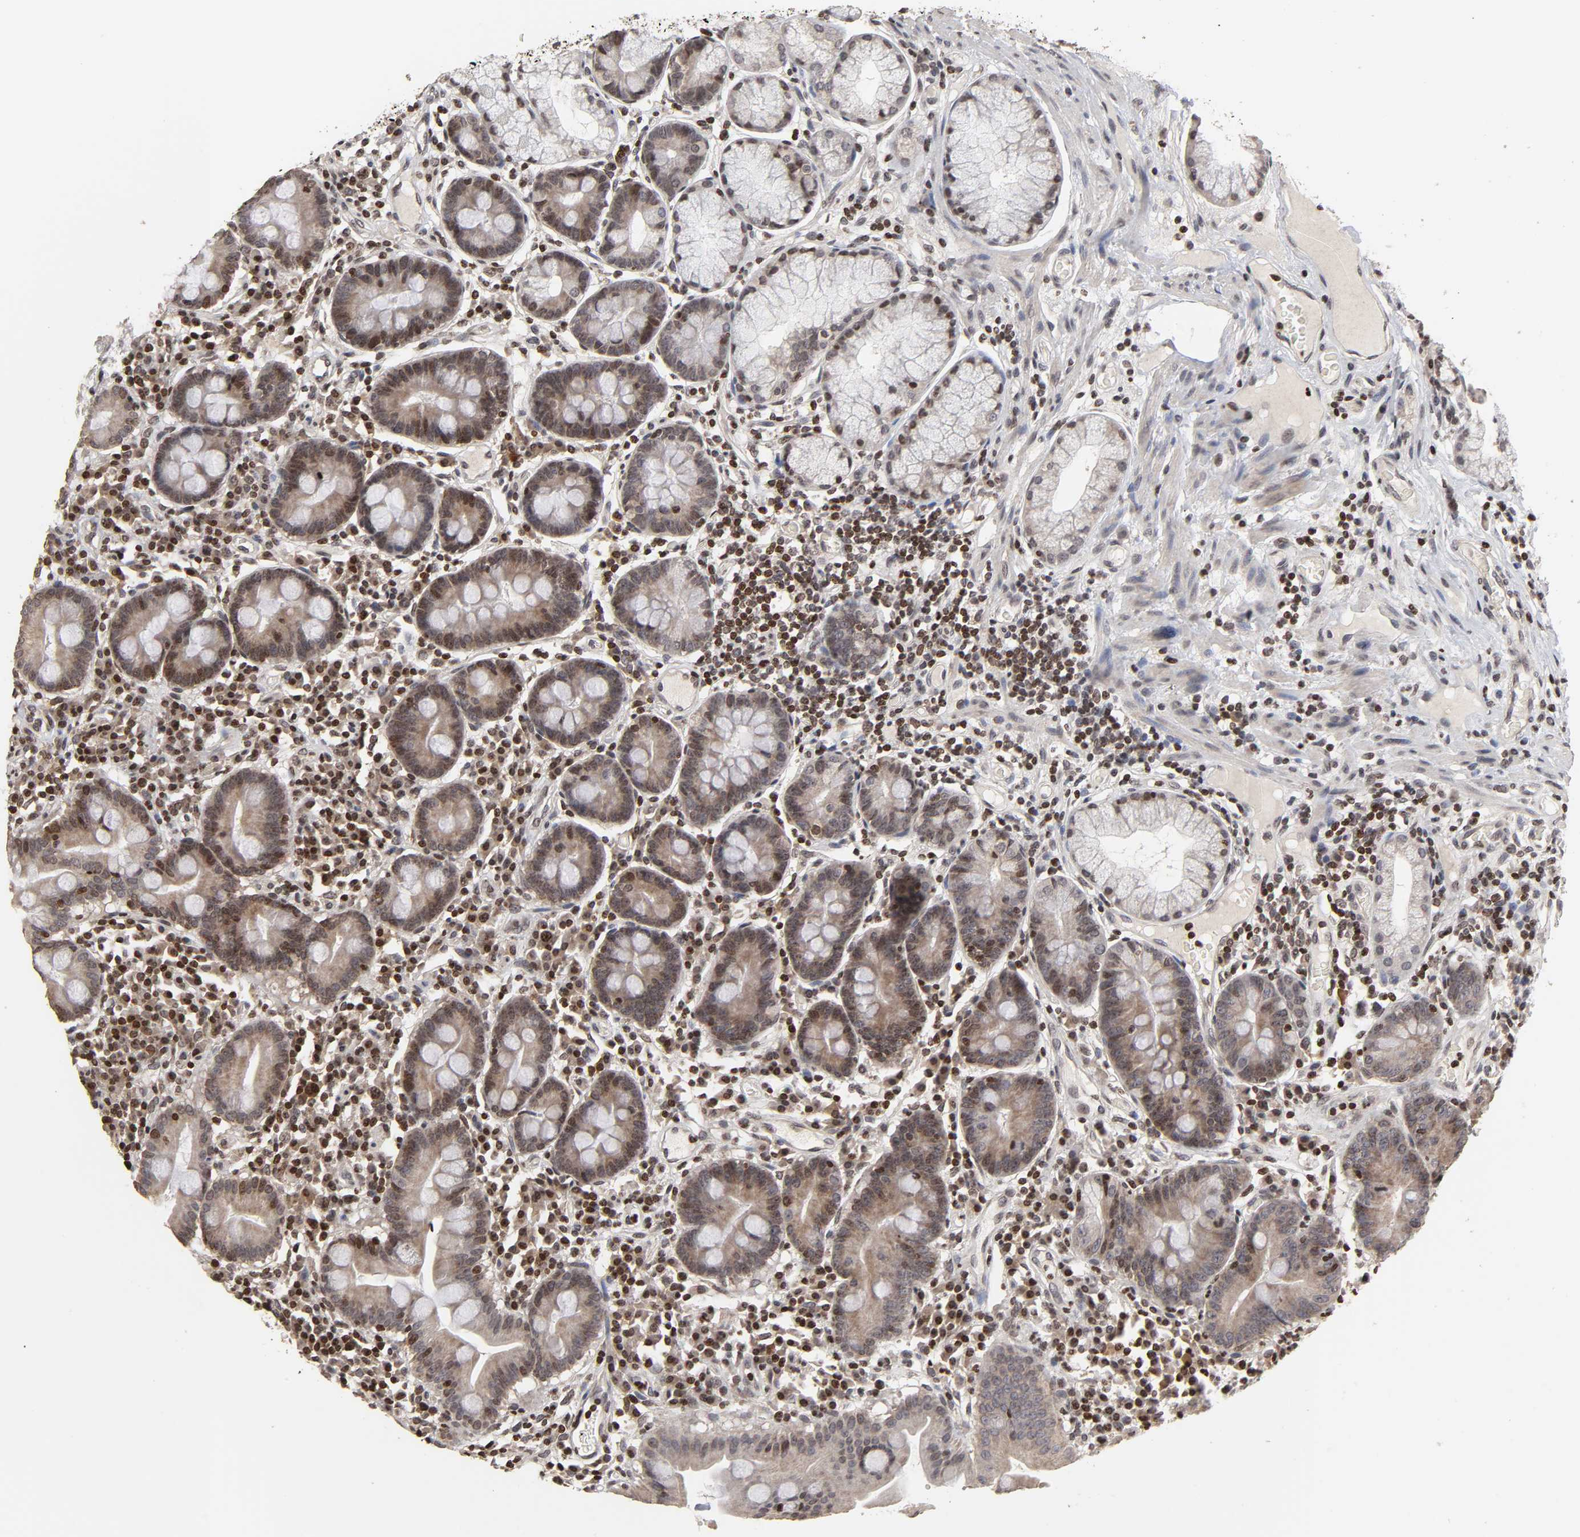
{"staining": {"intensity": "moderate", "quantity": "25%-75%", "location": "nuclear"}, "tissue": "duodenum", "cell_type": "Glandular cells", "image_type": "normal", "snomed": [{"axis": "morphology", "description": "Normal tissue, NOS"}, {"axis": "topography", "description": "Duodenum"}], "caption": "A high-resolution image shows IHC staining of normal duodenum, which reveals moderate nuclear staining in approximately 25%-75% of glandular cells. Nuclei are stained in blue.", "gene": "ZNF473", "patient": {"sex": "male", "age": 50}}